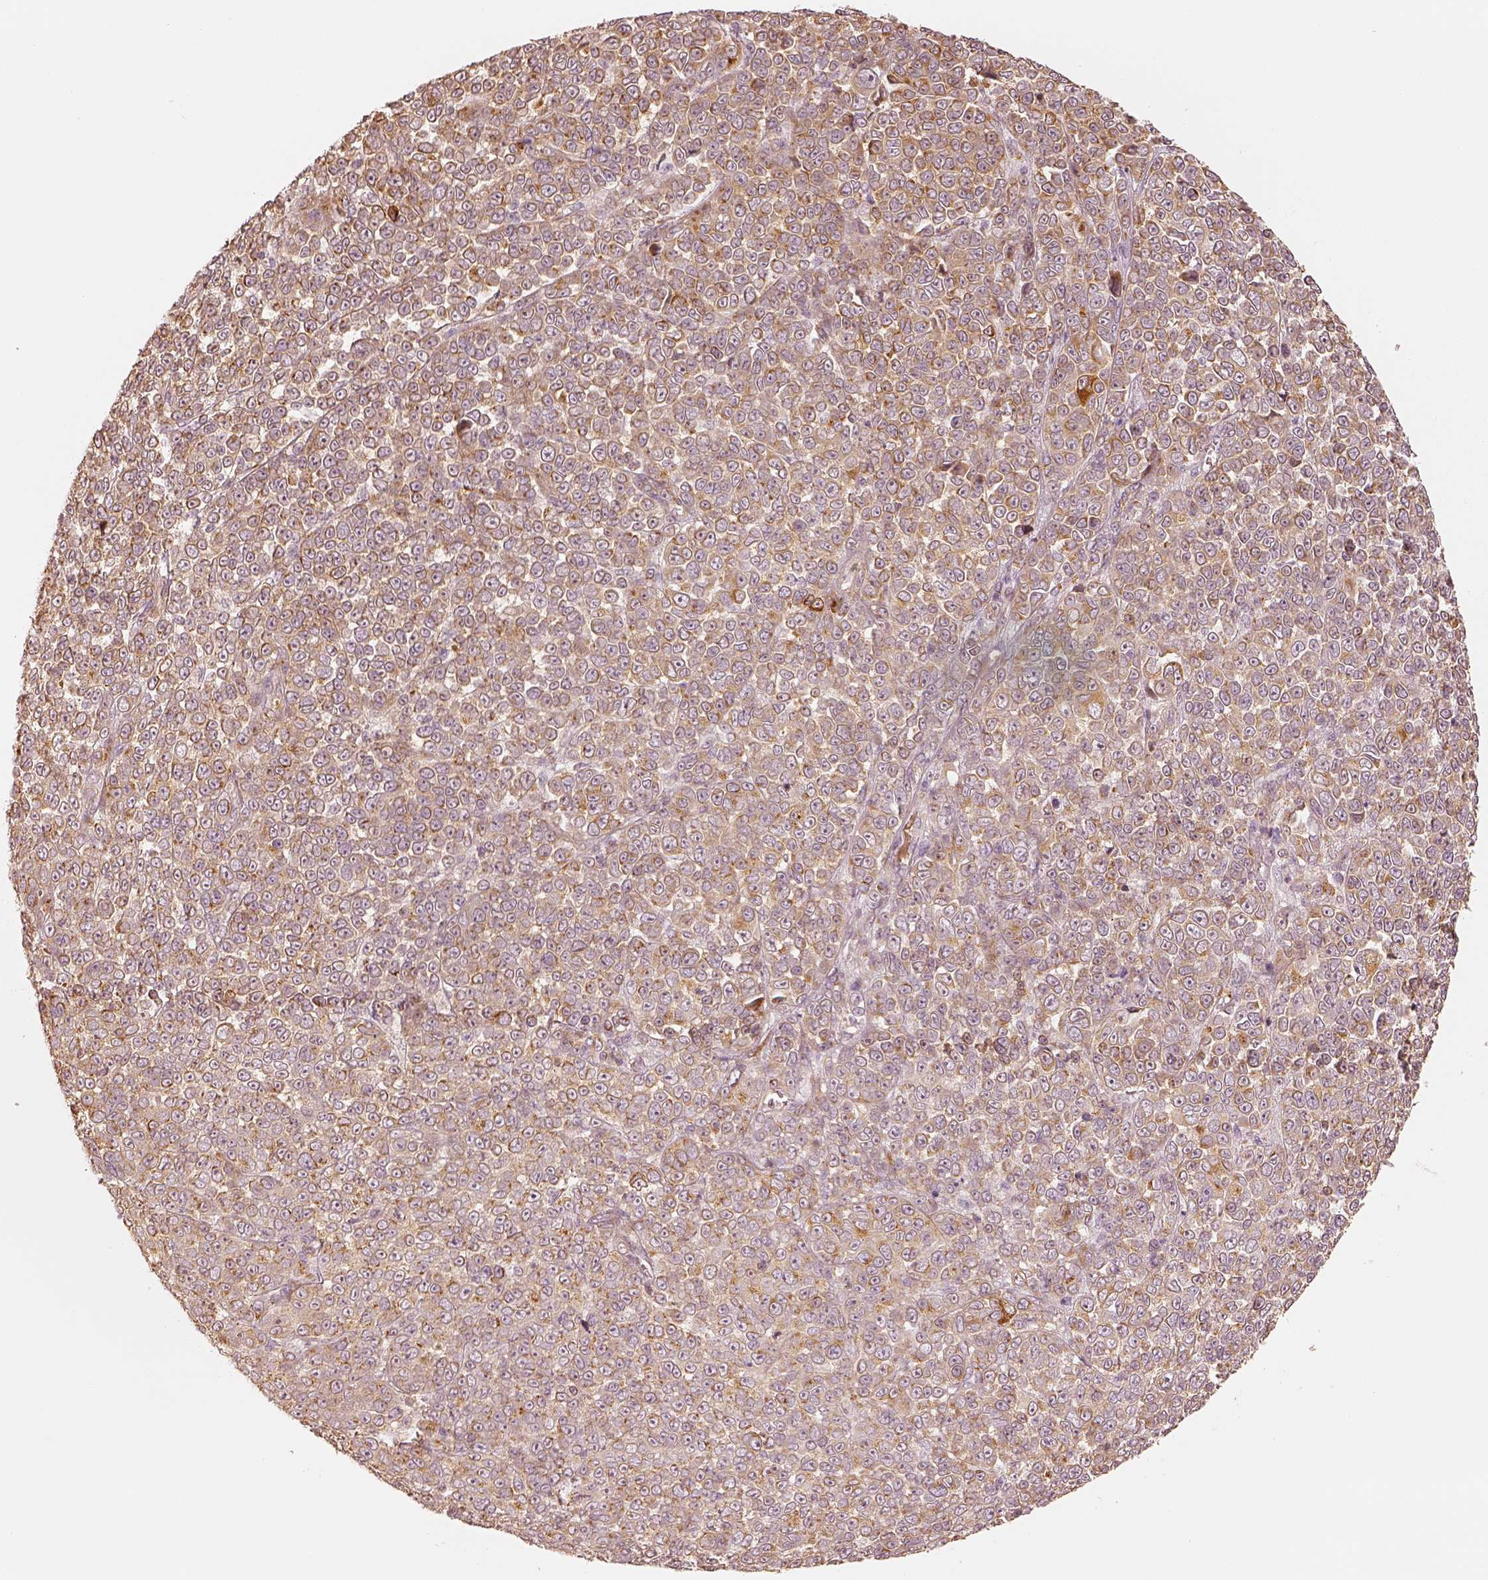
{"staining": {"intensity": "weak", "quantity": ">75%", "location": "cytoplasmic/membranous"}, "tissue": "melanoma", "cell_type": "Tumor cells", "image_type": "cancer", "snomed": [{"axis": "morphology", "description": "Malignant melanoma, NOS"}, {"axis": "topography", "description": "Skin"}], "caption": "IHC (DAB) staining of human melanoma demonstrates weak cytoplasmic/membranous protein expression in about >75% of tumor cells. (Stains: DAB (3,3'-diaminobenzidine) in brown, nuclei in blue, Microscopy: brightfield microscopy at high magnification).", "gene": "GORASP2", "patient": {"sex": "female", "age": 95}}